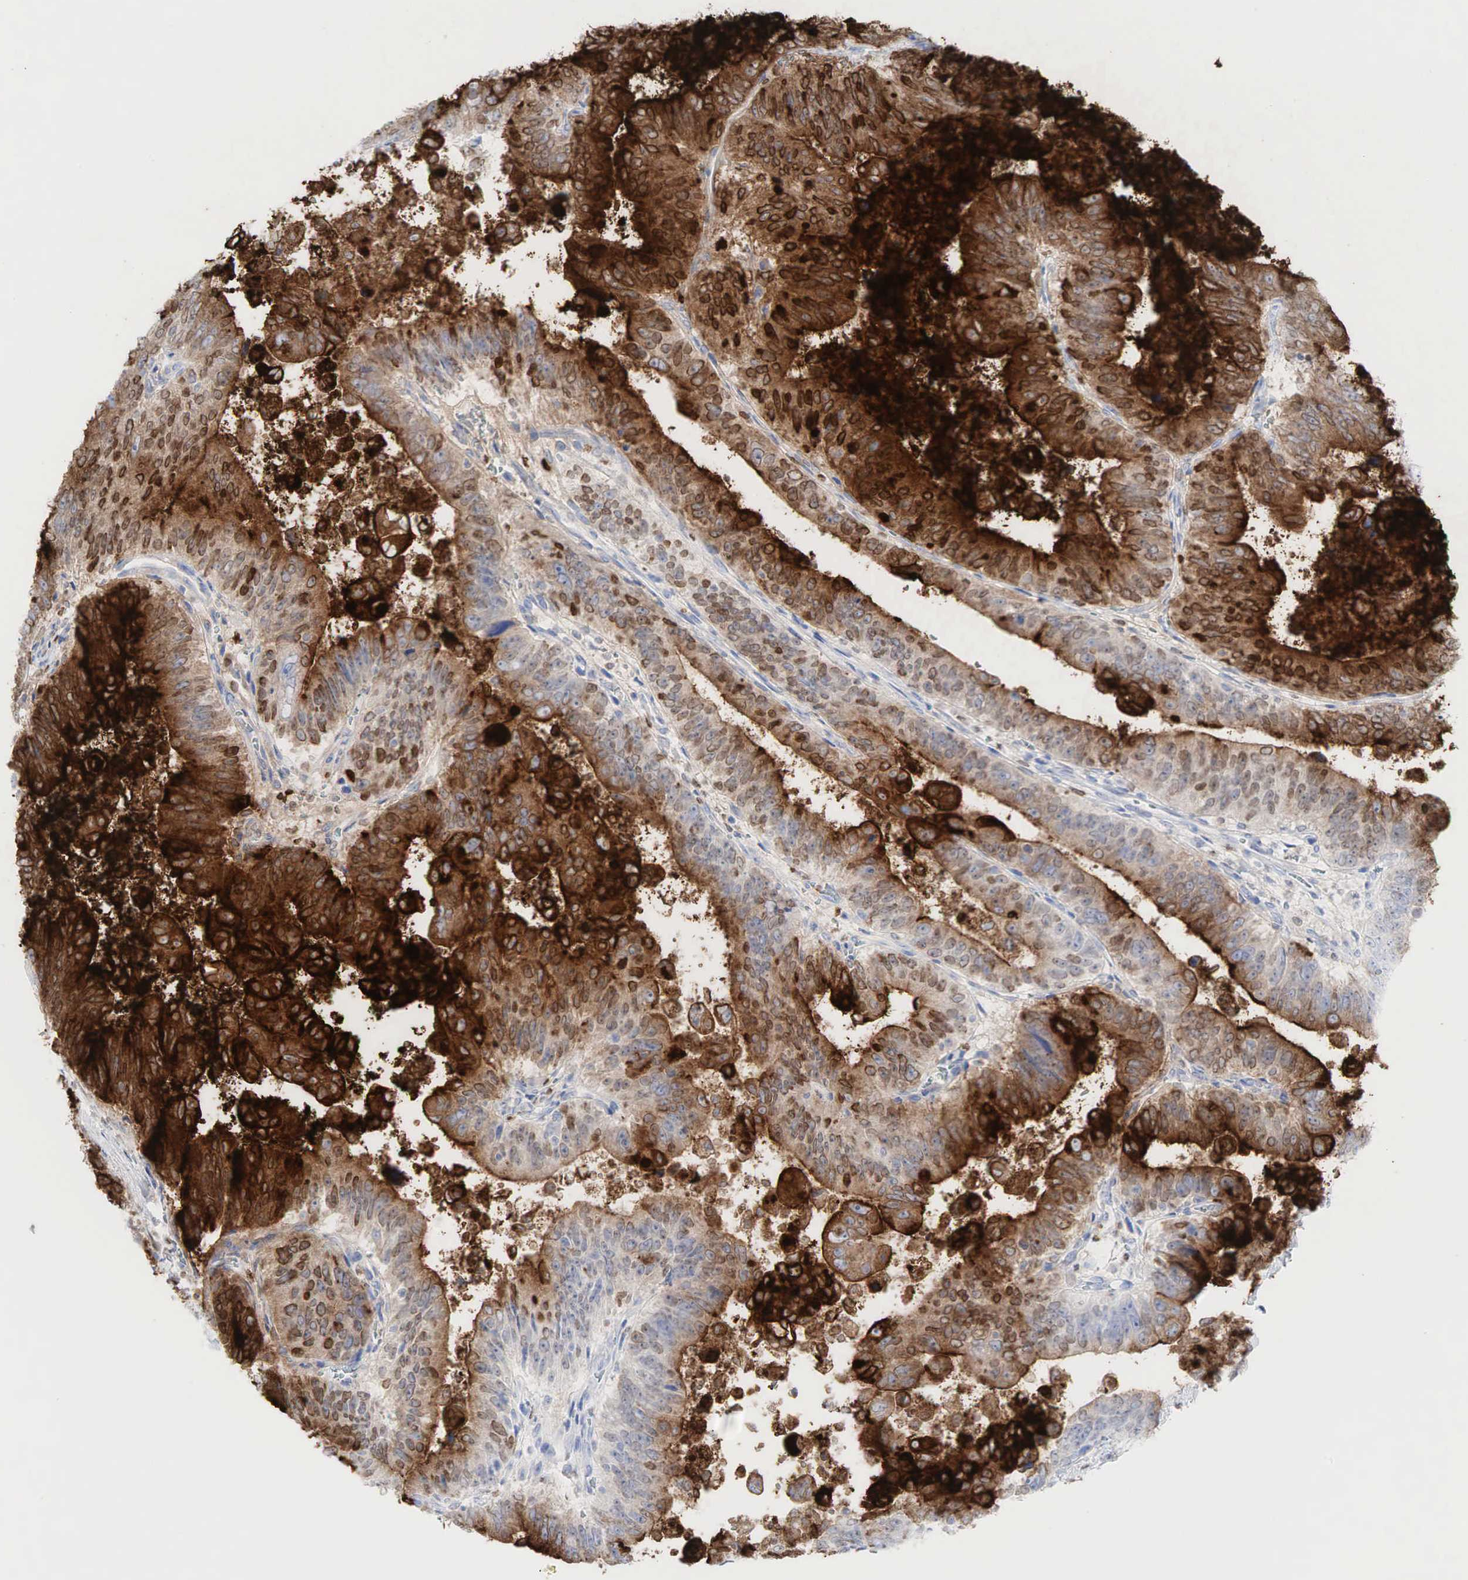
{"staining": {"intensity": "strong", "quantity": "25%-75%", "location": "cytoplasmic/membranous"}, "tissue": "stomach cancer", "cell_type": "Tumor cells", "image_type": "cancer", "snomed": [{"axis": "morphology", "description": "Adenocarcinoma, NOS"}, {"axis": "topography", "description": "Stomach, upper"}], "caption": "This image displays immunohistochemistry staining of human stomach adenocarcinoma, with high strong cytoplasmic/membranous staining in approximately 25%-75% of tumor cells.", "gene": "CEACAM5", "patient": {"sex": "female", "age": 50}}